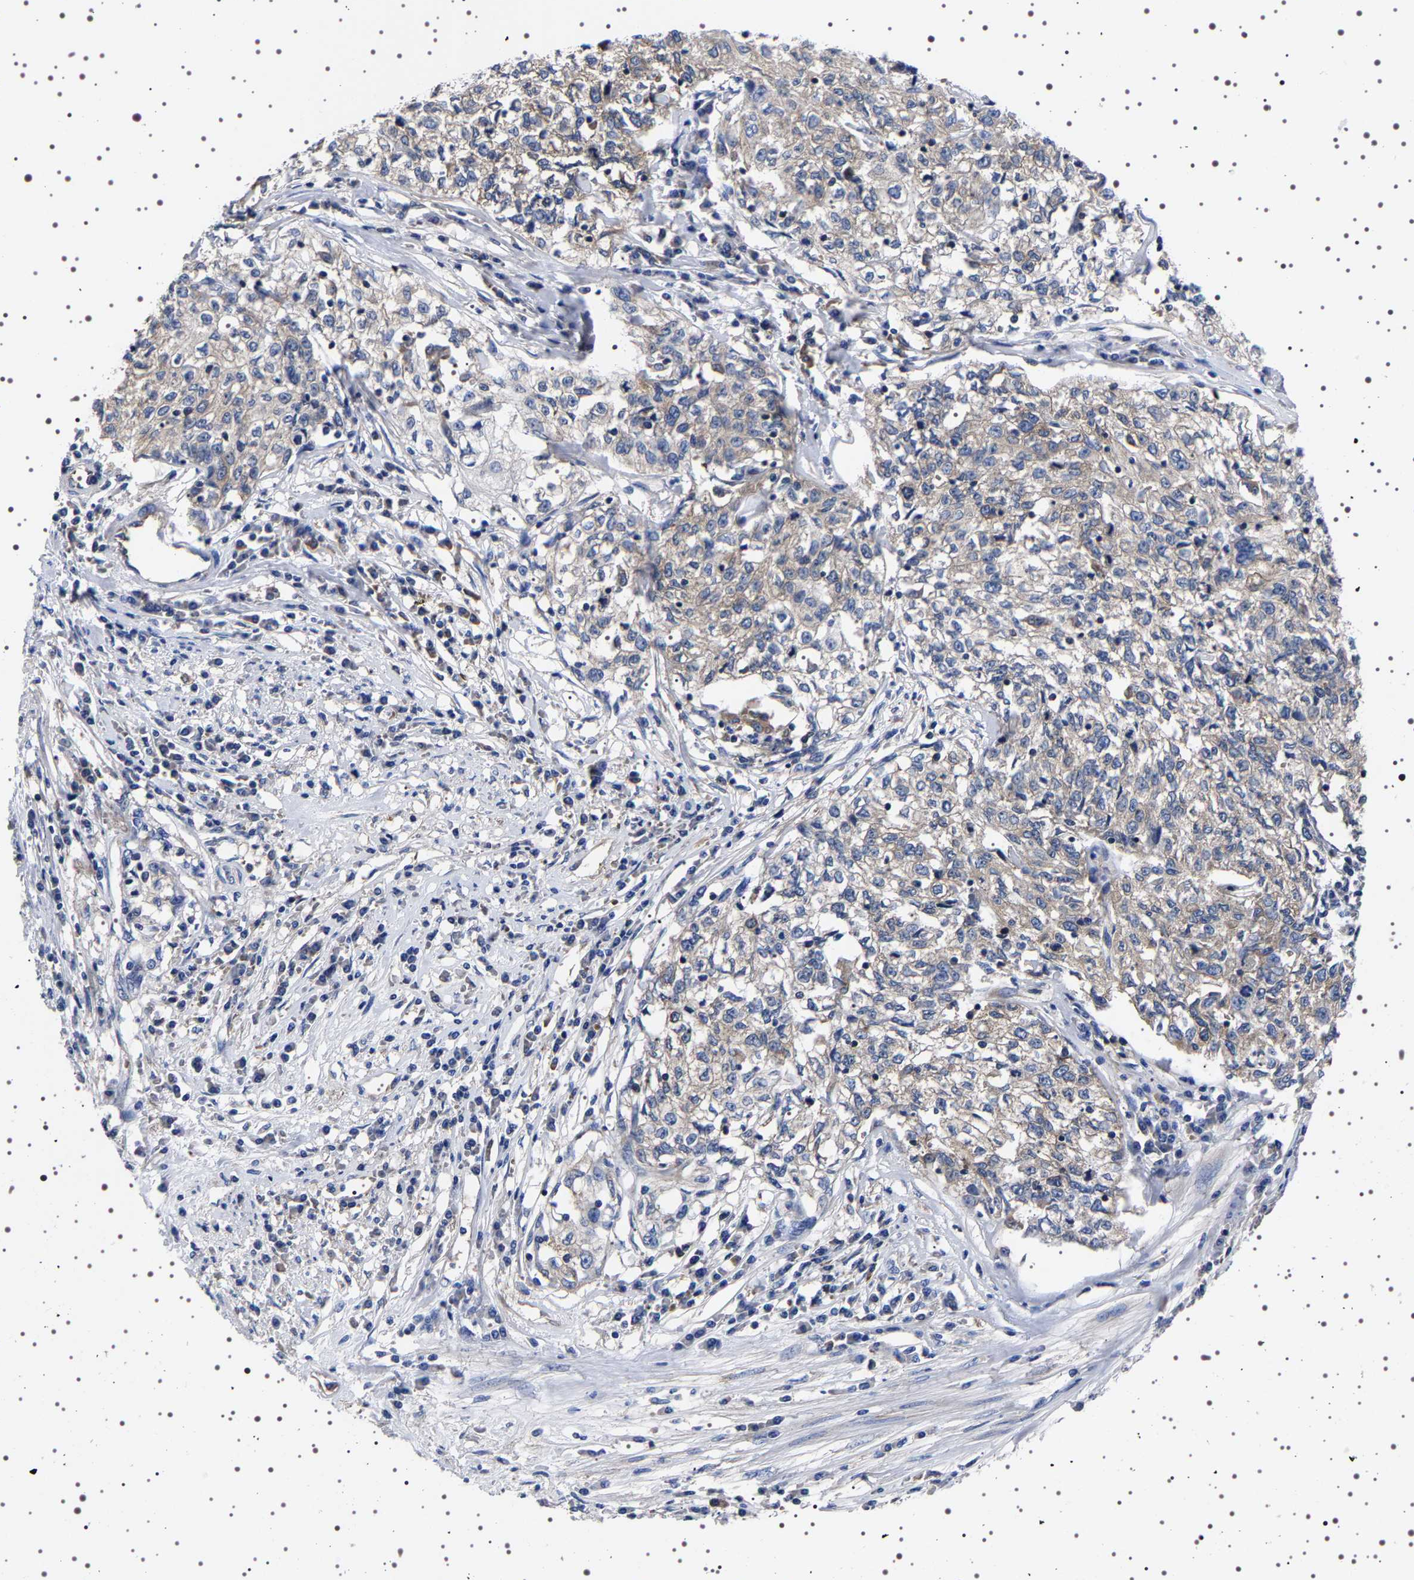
{"staining": {"intensity": "weak", "quantity": "<25%", "location": "cytoplasmic/membranous"}, "tissue": "cervical cancer", "cell_type": "Tumor cells", "image_type": "cancer", "snomed": [{"axis": "morphology", "description": "Squamous cell carcinoma, NOS"}, {"axis": "topography", "description": "Cervix"}], "caption": "This is an immunohistochemistry (IHC) image of human cervical cancer (squamous cell carcinoma). There is no positivity in tumor cells.", "gene": "DARS1", "patient": {"sex": "female", "age": 57}}